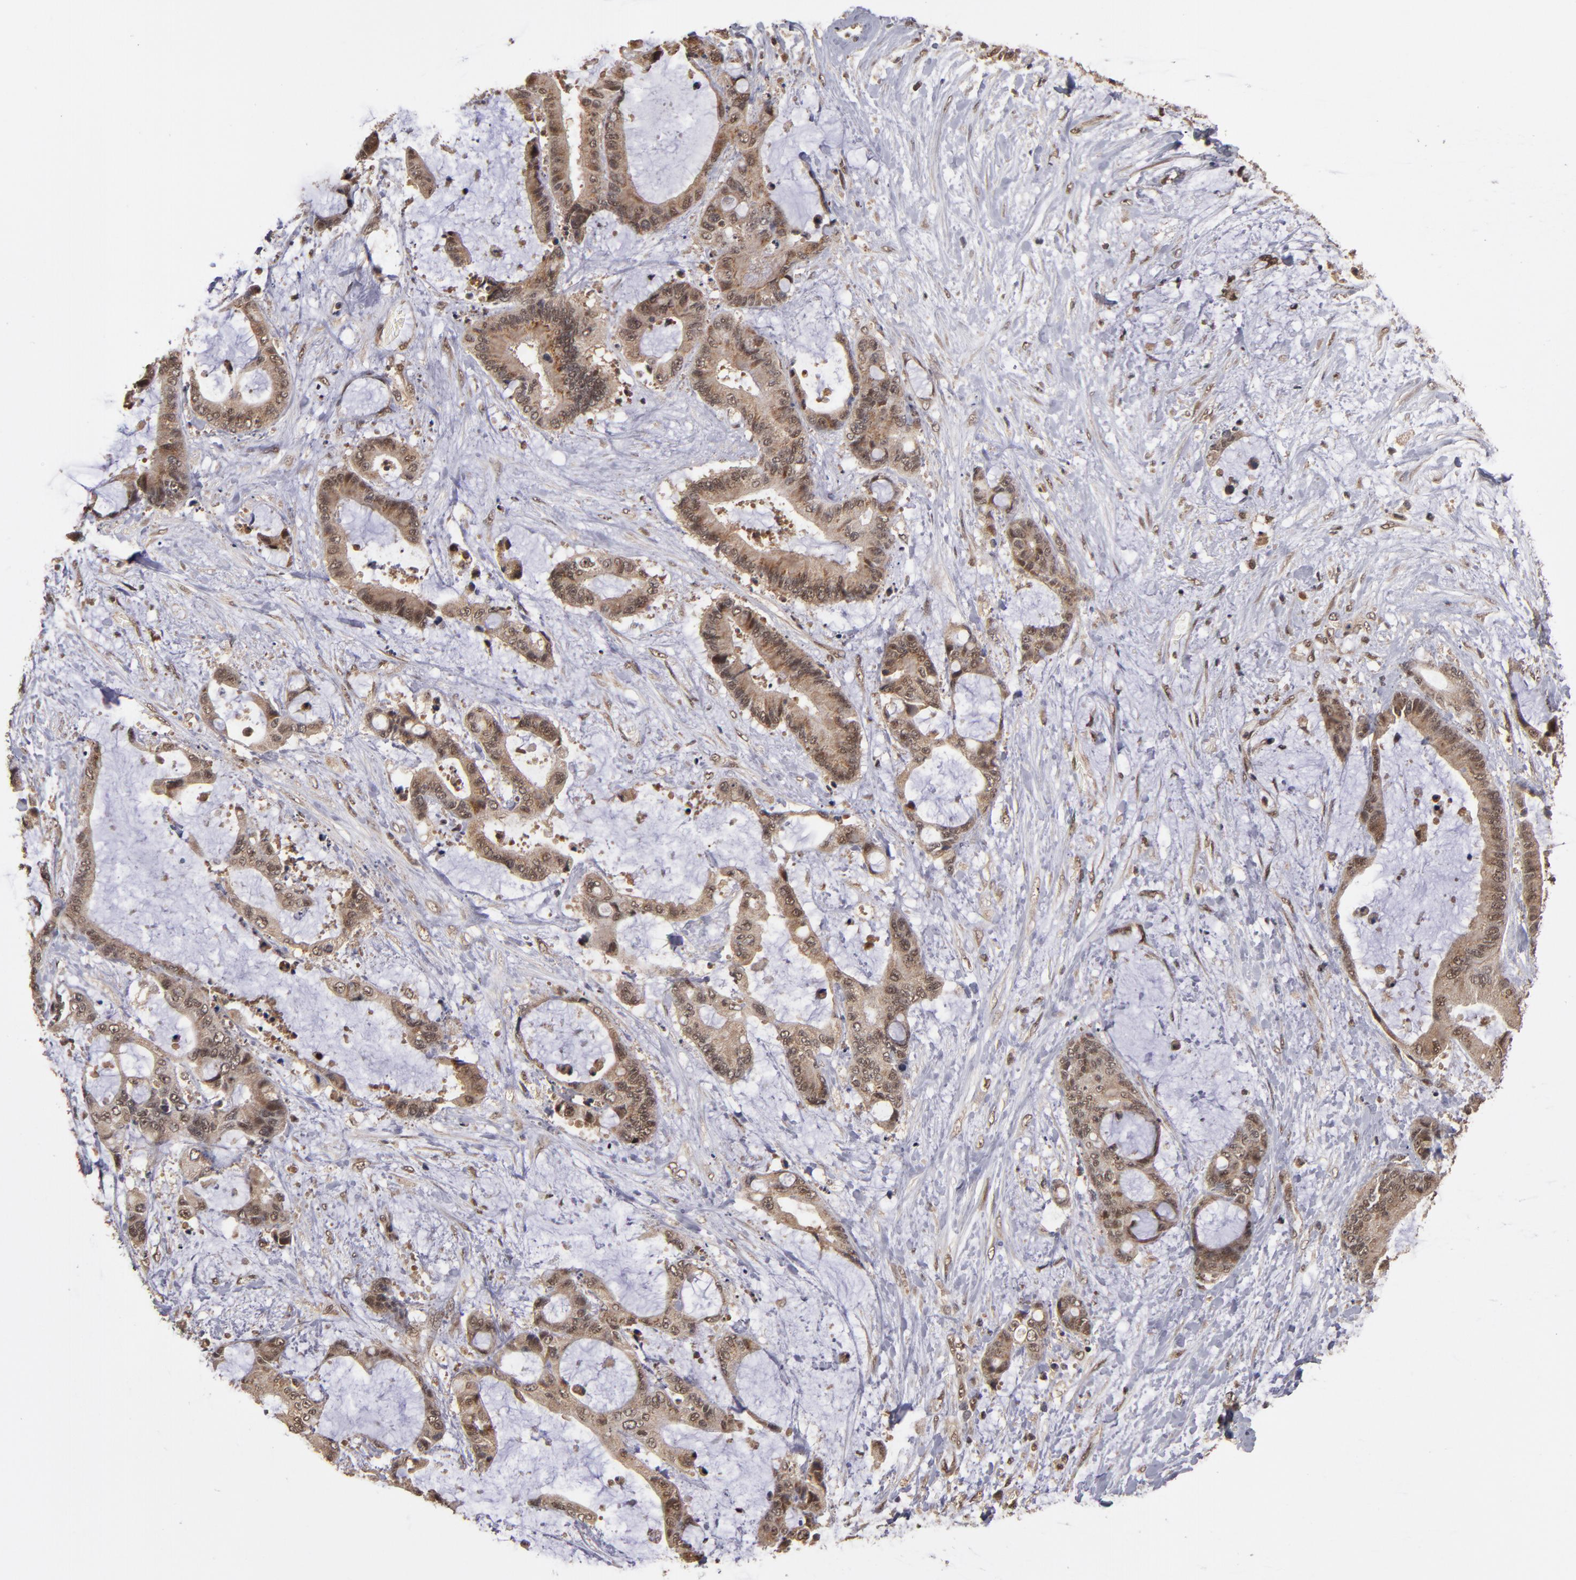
{"staining": {"intensity": "moderate", "quantity": ">75%", "location": "cytoplasmic/membranous"}, "tissue": "liver cancer", "cell_type": "Tumor cells", "image_type": "cancer", "snomed": [{"axis": "morphology", "description": "Cholangiocarcinoma"}, {"axis": "topography", "description": "Liver"}], "caption": "This is an image of immunohistochemistry staining of liver cholangiocarcinoma, which shows moderate positivity in the cytoplasmic/membranous of tumor cells.", "gene": "CUL5", "patient": {"sex": "female", "age": 73}}